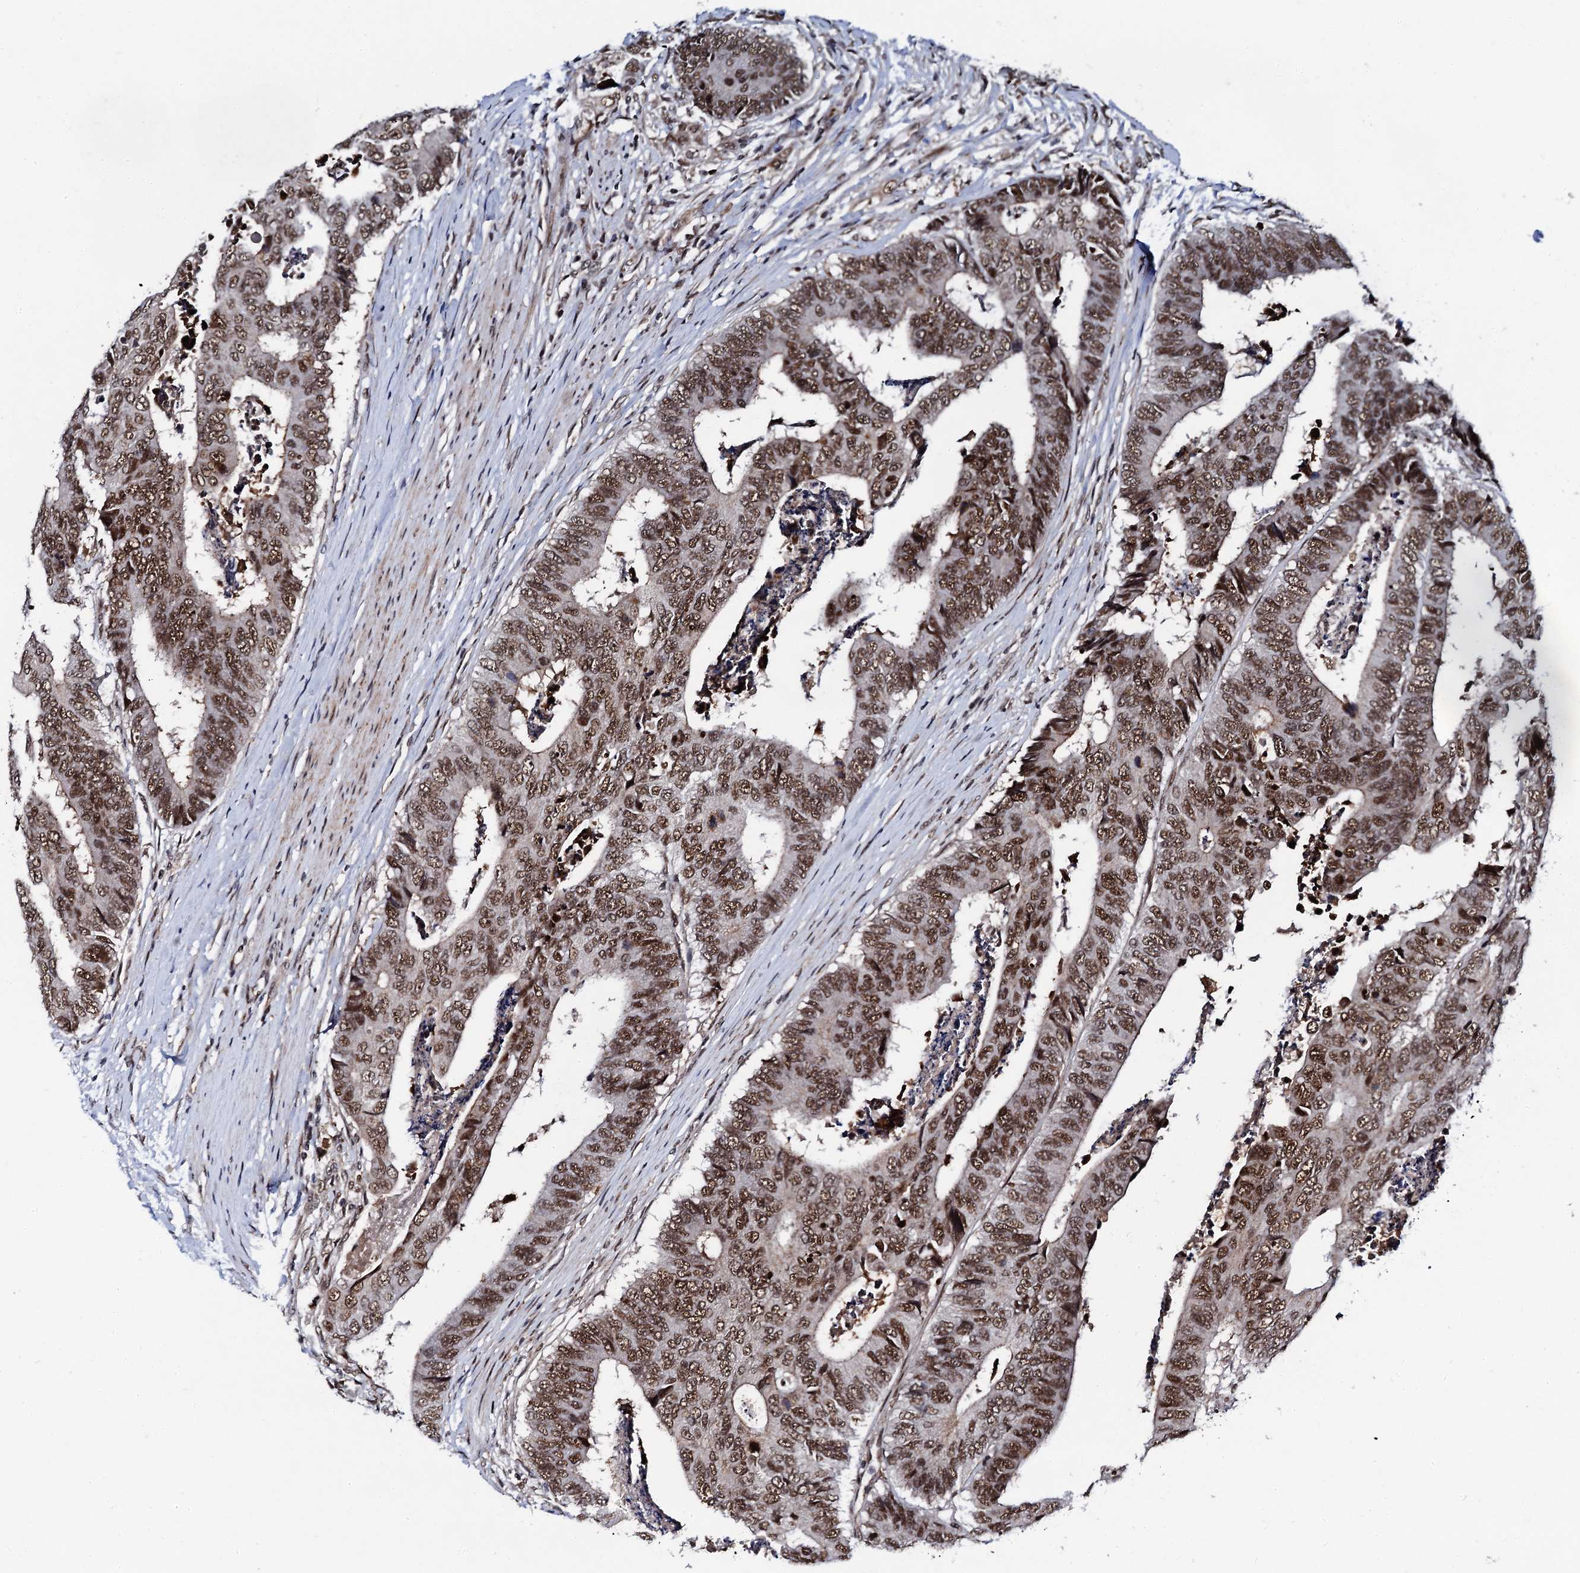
{"staining": {"intensity": "moderate", "quantity": ">75%", "location": "nuclear"}, "tissue": "colorectal cancer", "cell_type": "Tumor cells", "image_type": "cancer", "snomed": [{"axis": "morphology", "description": "Adenocarcinoma, NOS"}, {"axis": "topography", "description": "Rectum"}], "caption": "Colorectal adenocarcinoma stained with a brown dye demonstrates moderate nuclear positive positivity in approximately >75% of tumor cells.", "gene": "CSTF3", "patient": {"sex": "male", "age": 84}}